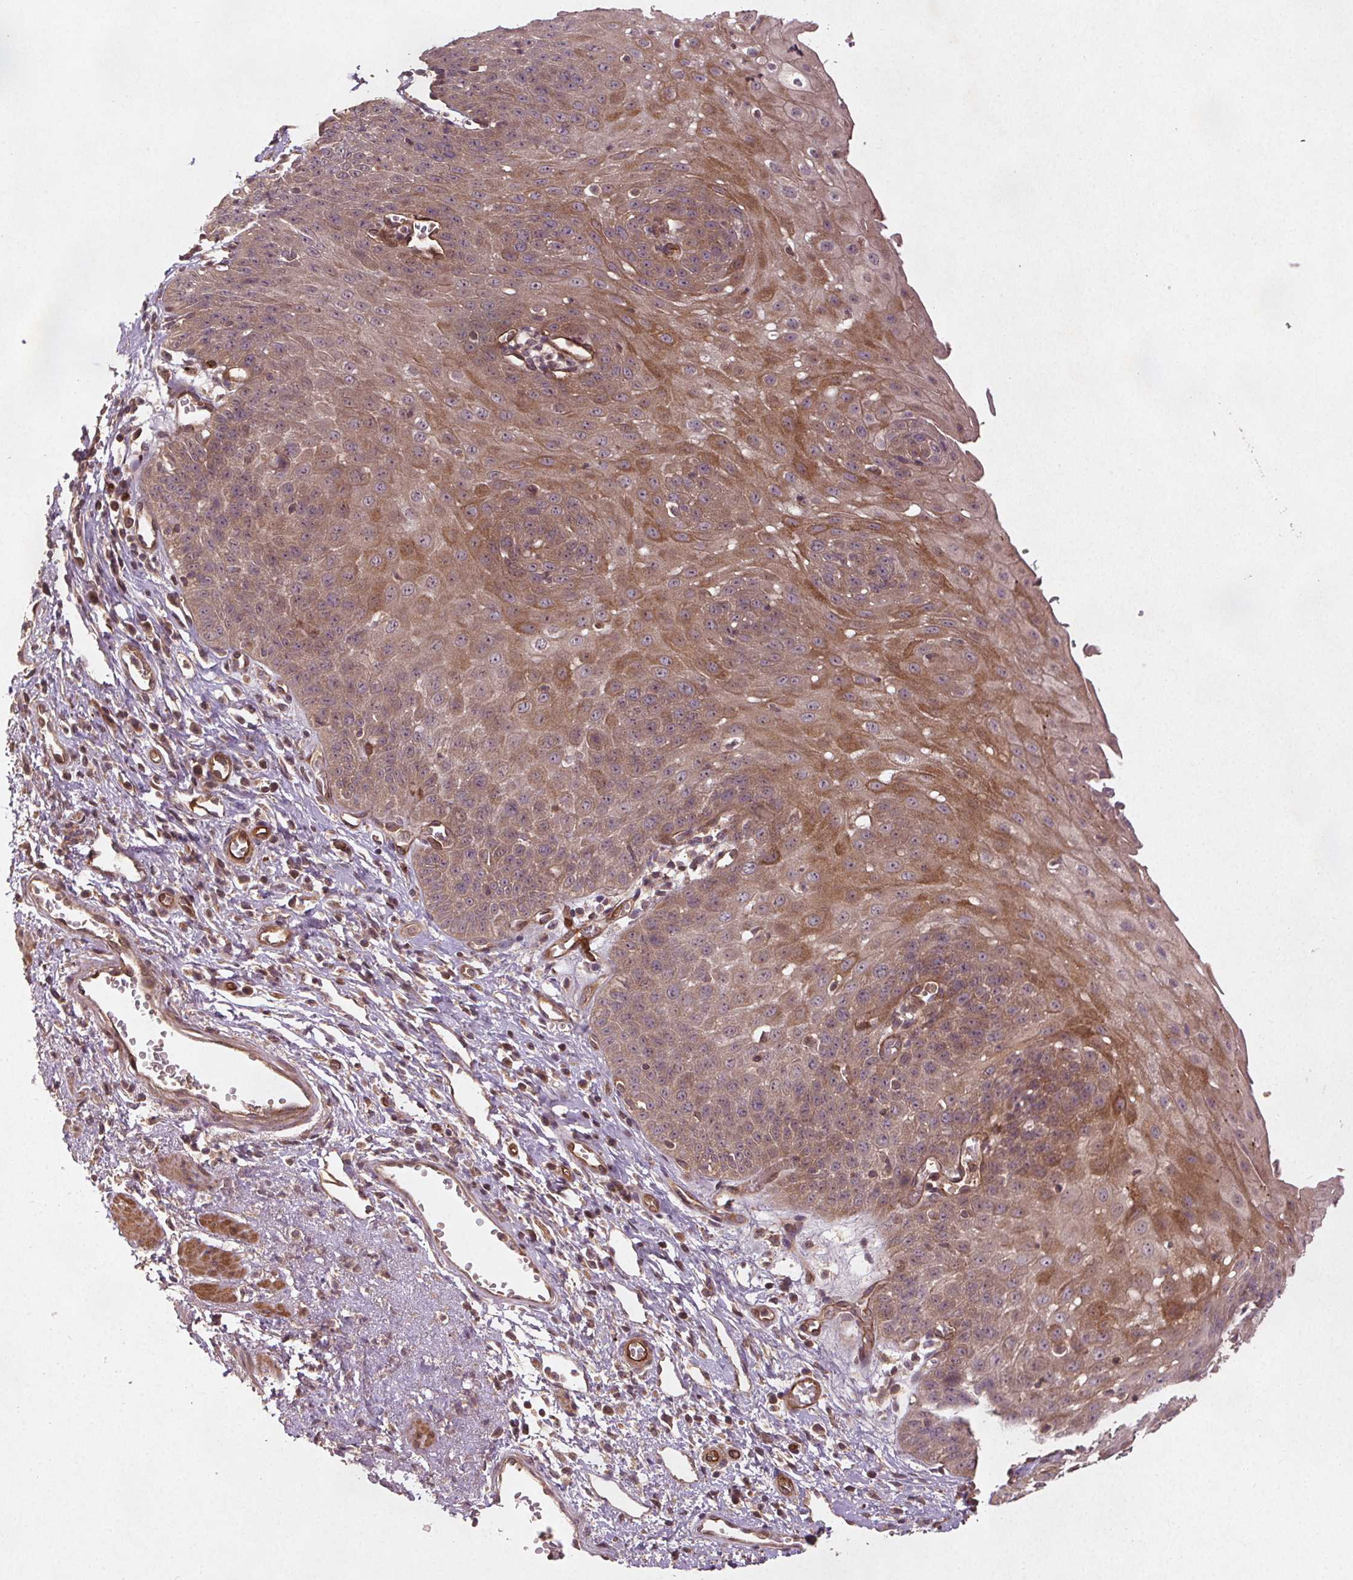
{"staining": {"intensity": "moderate", "quantity": ">75%", "location": "cytoplasmic/membranous"}, "tissue": "esophagus", "cell_type": "Squamous epithelial cells", "image_type": "normal", "snomed": [{"axis": "morphology", "description": "Normal tissue, NOS"}, {"axis": "topography", "description": "Esophagus"}], "caption": "Squamous epithelial cells display medium levels of moderate cytoplasmic/membranous positivity in about >75% of cells in benign human esophagus.", "gene": "SEC14L2", "patient": {"sex": "male", "age": 71}}